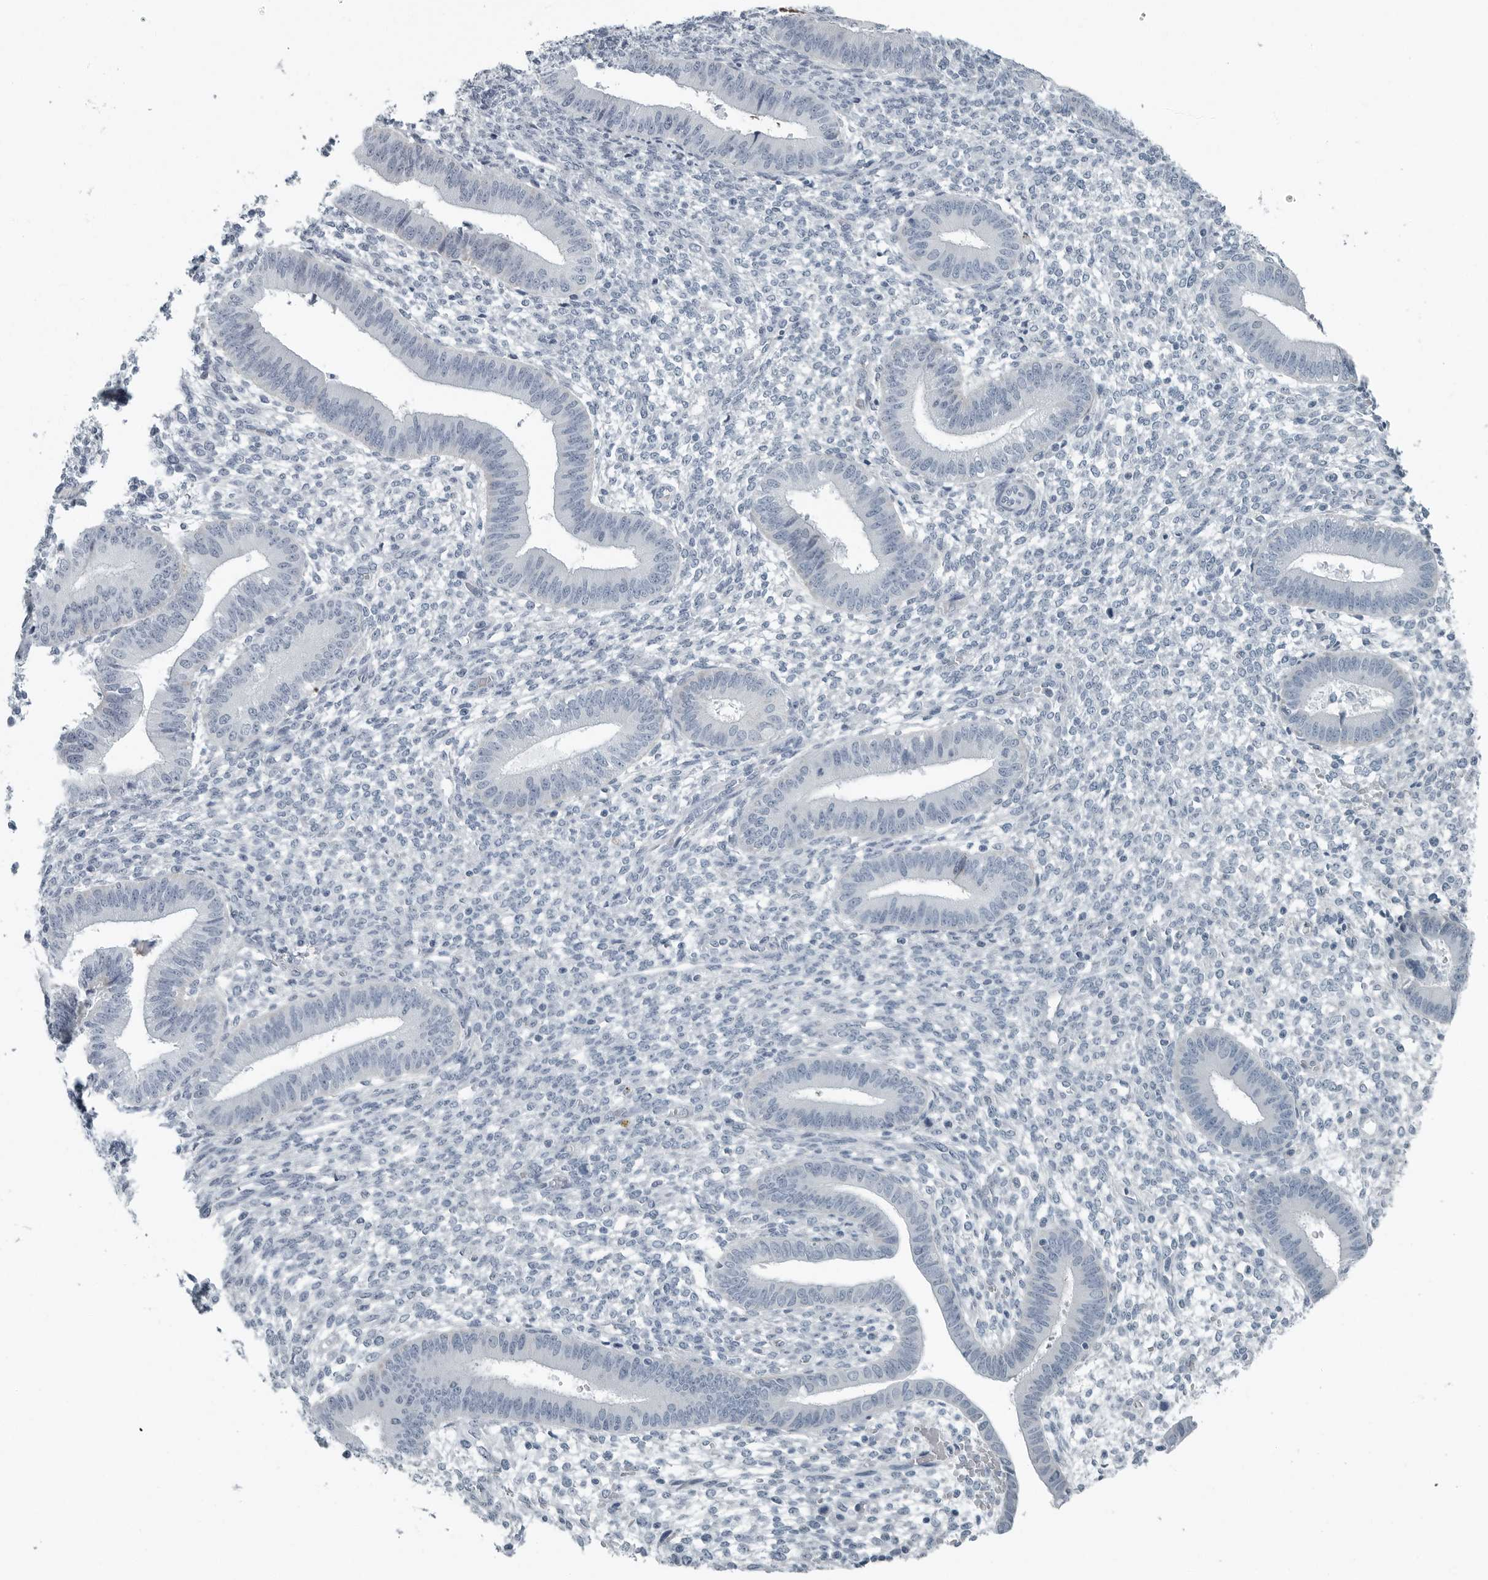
{"staining": {"intensity": "negative", "quantity": "none", "location": "none"}, "tissue": "endometrium", "cell_type": "Cells in endometrial stroma", "image_type": "normal", "snomed": [{"axis": "morphology", "description": "Normal tissue, NOS"}, {"axis": "topography", "description": "Endometrium"}], "caption": "Immunohistochemistry of benign endometrium demonstrates no expression in cells in endometrial stroma. (Stains: DAB IHC with hematoxylin counter stain, Microscopy: brightfield microscopy at high magnification).", "gene": "ZPBP2", "patient": {"sex": "female", "age": 46}}